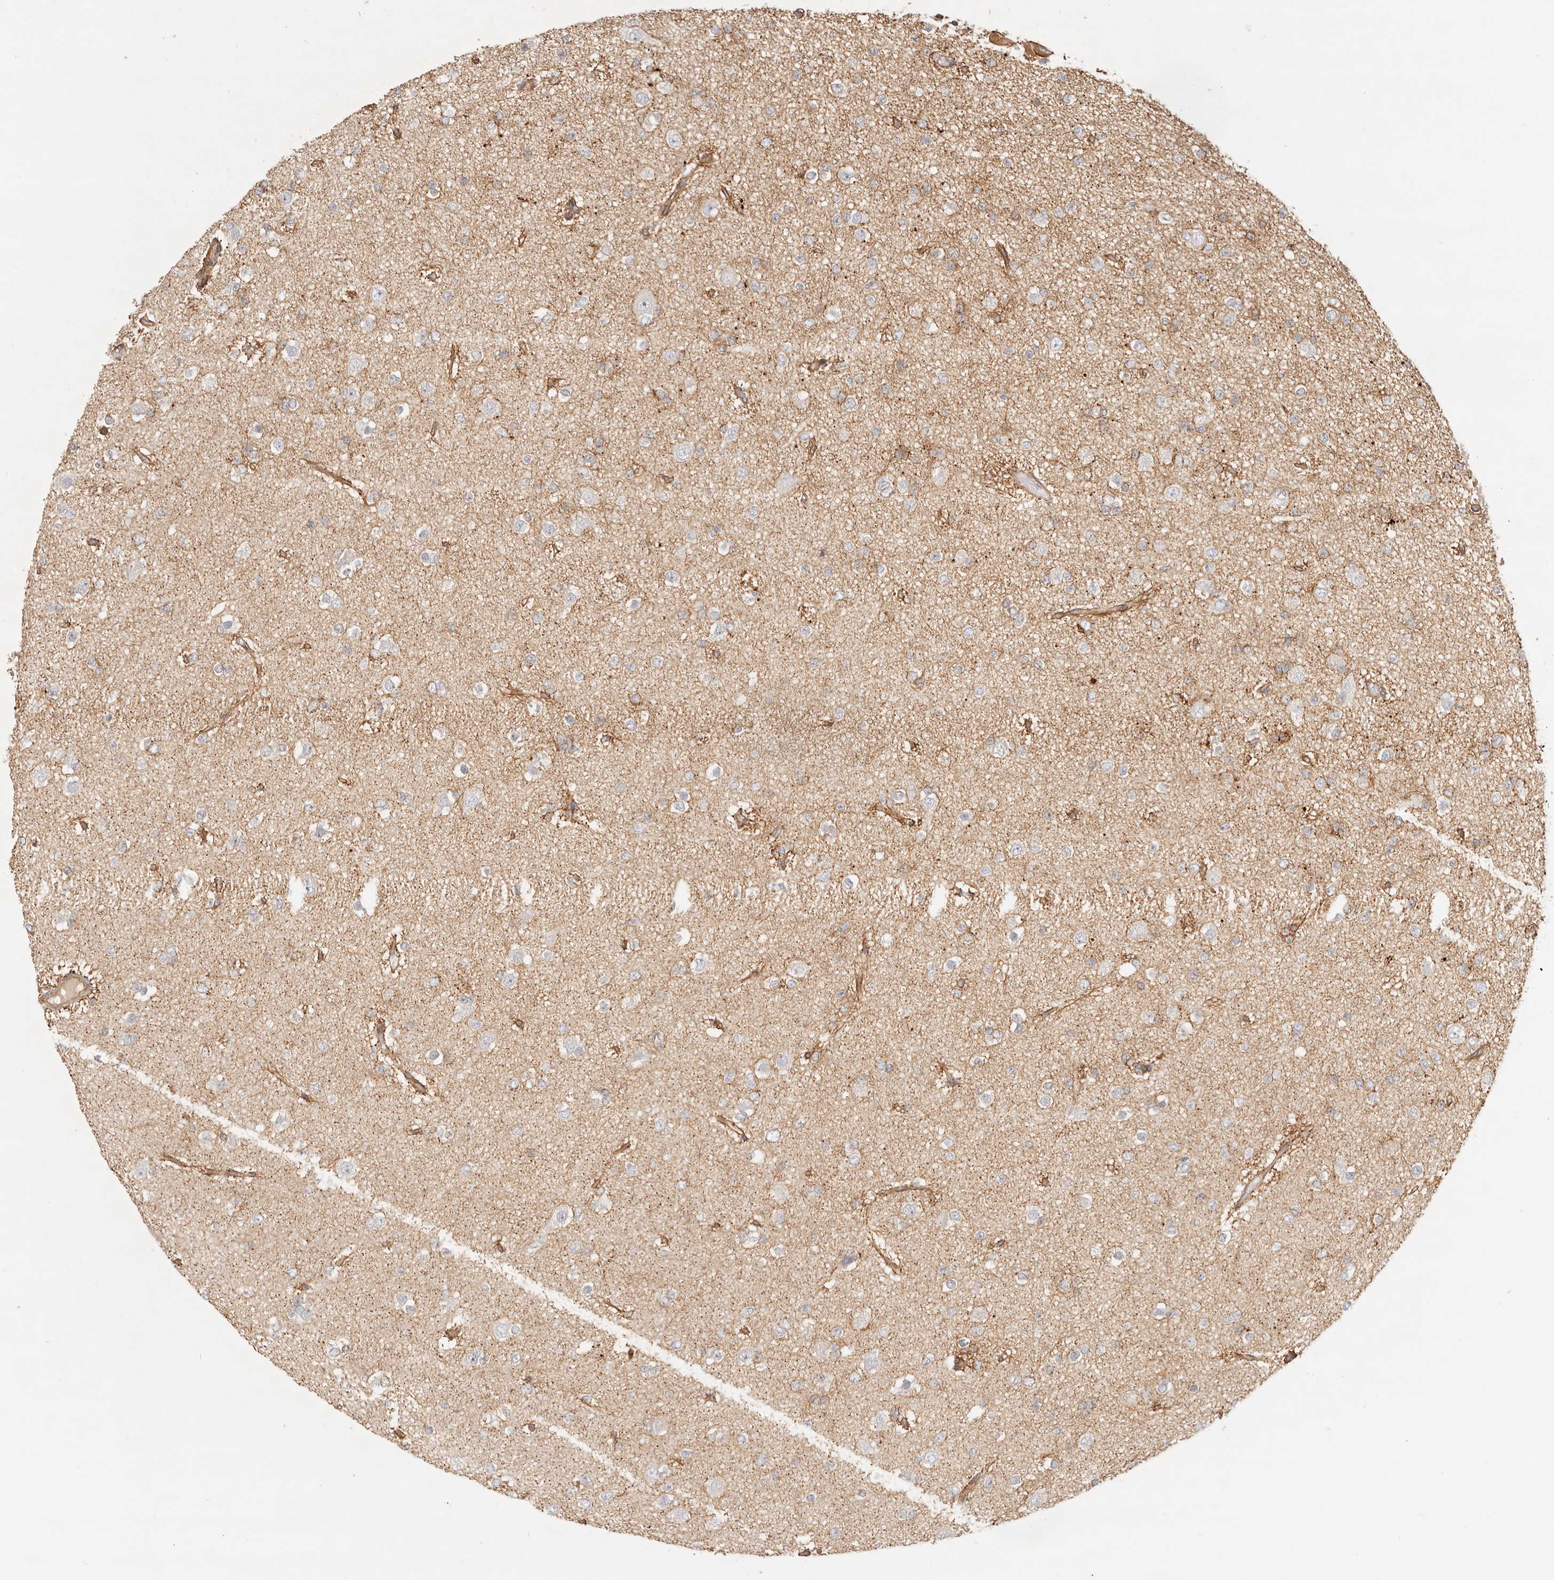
{"staining": {"intensity": "weak", "quantity": "<25%", "location": "cytoplasmic/membranous"}, "tissue": "glioma", "cell_type": "Tumor cells", "image_type": "cancer", "snomed": [{"axis": "morphology", "description": "Glioma, malignant, Low grade"}, {"axis": "topography", "description": "Brain"}], "caption": "IHC photomicrograph of malignant low-grade glioma stained for a protein (brown), which demonstrates no expression in tumor cells. (DAB (3,3'-diaminobenzidine) IHC visualized using brightfield microscopy, high magnification).", "gene": "UFSP1", "patient": {"sex": "female", "age": 22}}